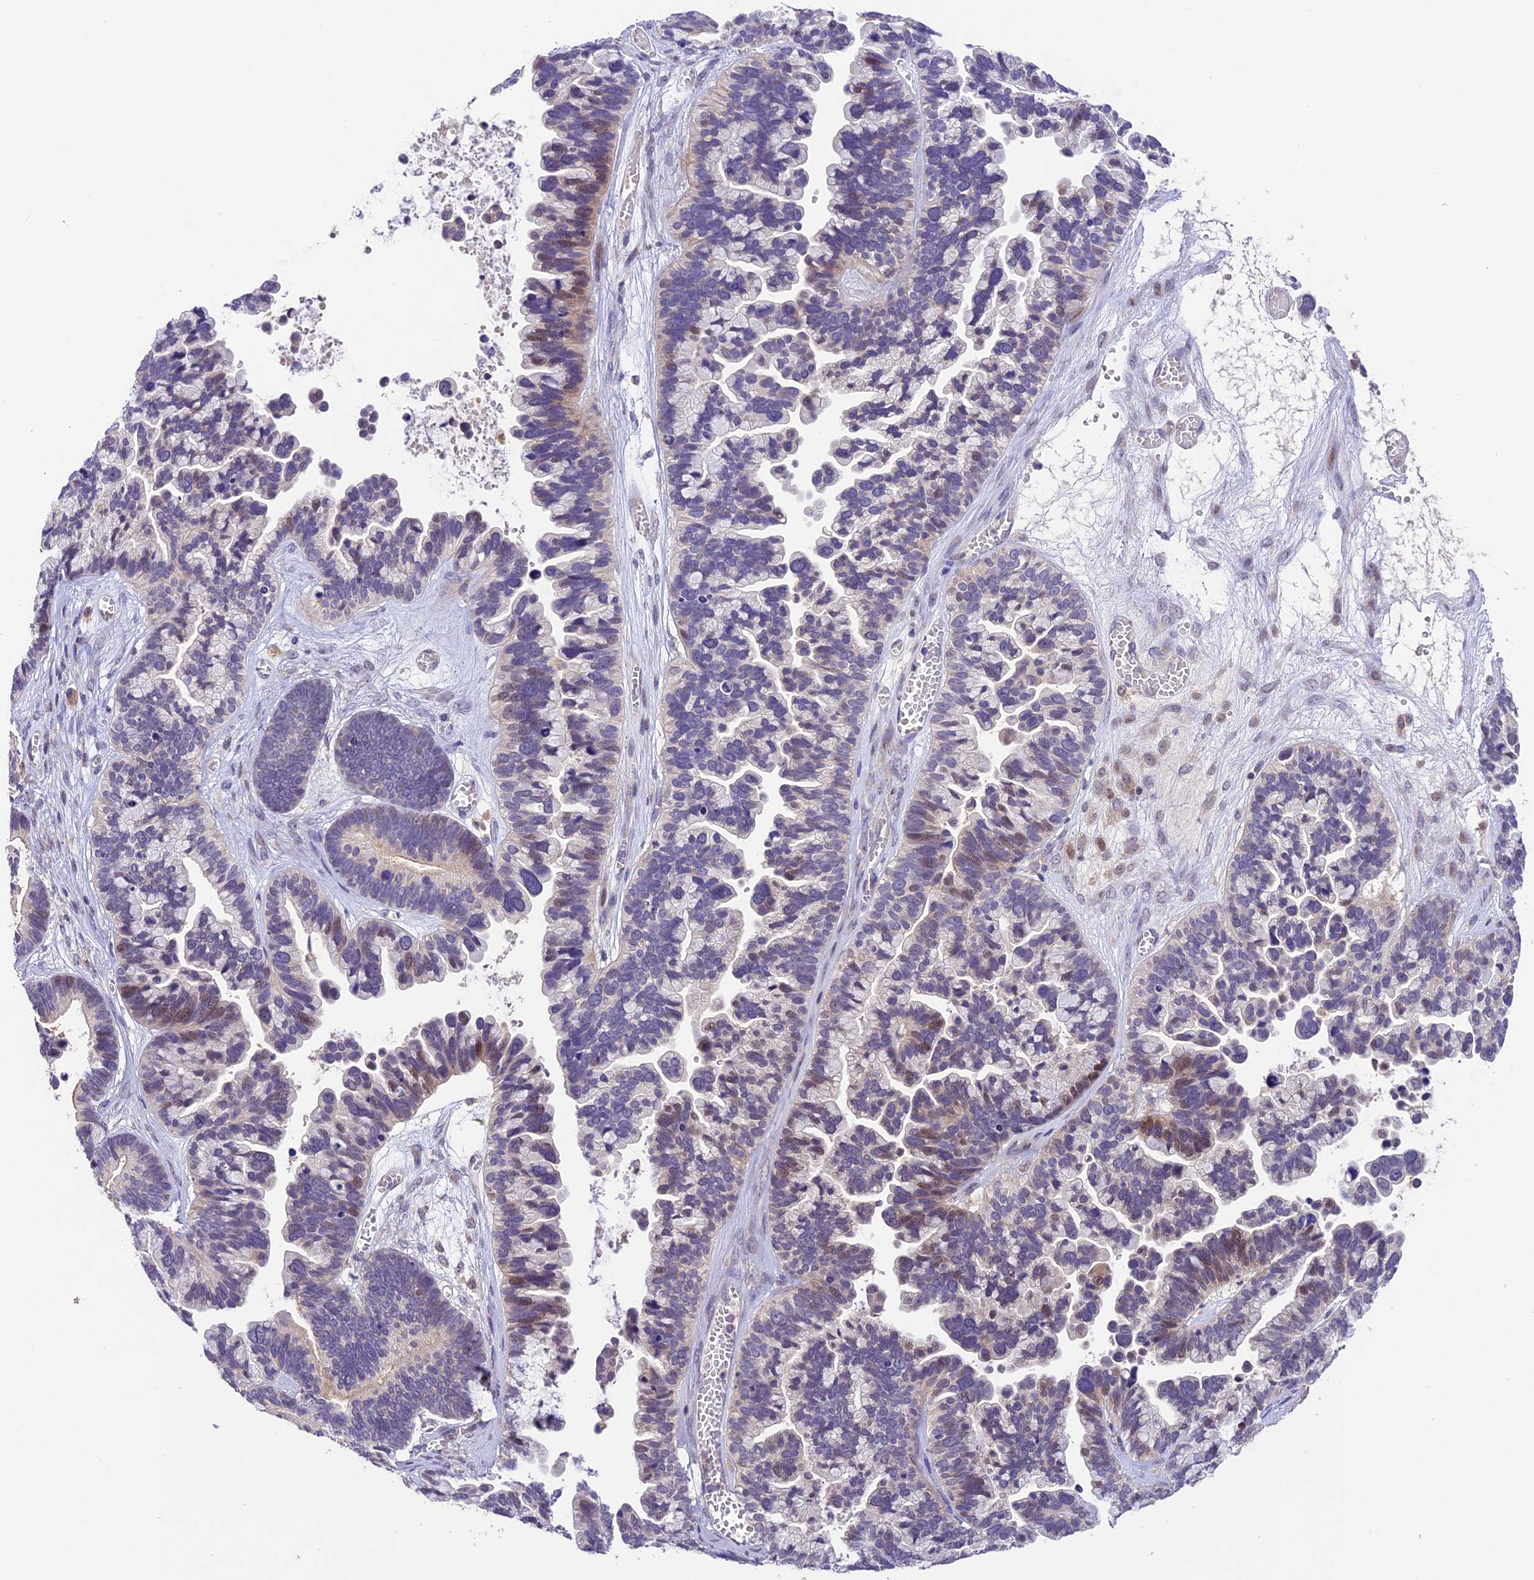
{"staining": {"intensity": "weak", "quantity": "<25%", "location": "cytoplasmic/membranous"}, "tissue": "ovarian cancer", "cell_type": "Tumor cells", "image_type": "cancer", "snomed": [{"axis": "morphology", "description": "Cystadenocarcinoma, serous, NOS"}, {"axis": "topography", "description": "Ovary"}], "caption": "Histopathology image shows no protein positivity in tumor cells of ovarian cancer tissue. The staining was performed using DAB to visualize the protein expression in brown, while the nuclei were stained in blue with hematoxylin (Magnification: 20x).", "gene": "DGKH", "patient": {"sex": "female", "age": 56}}